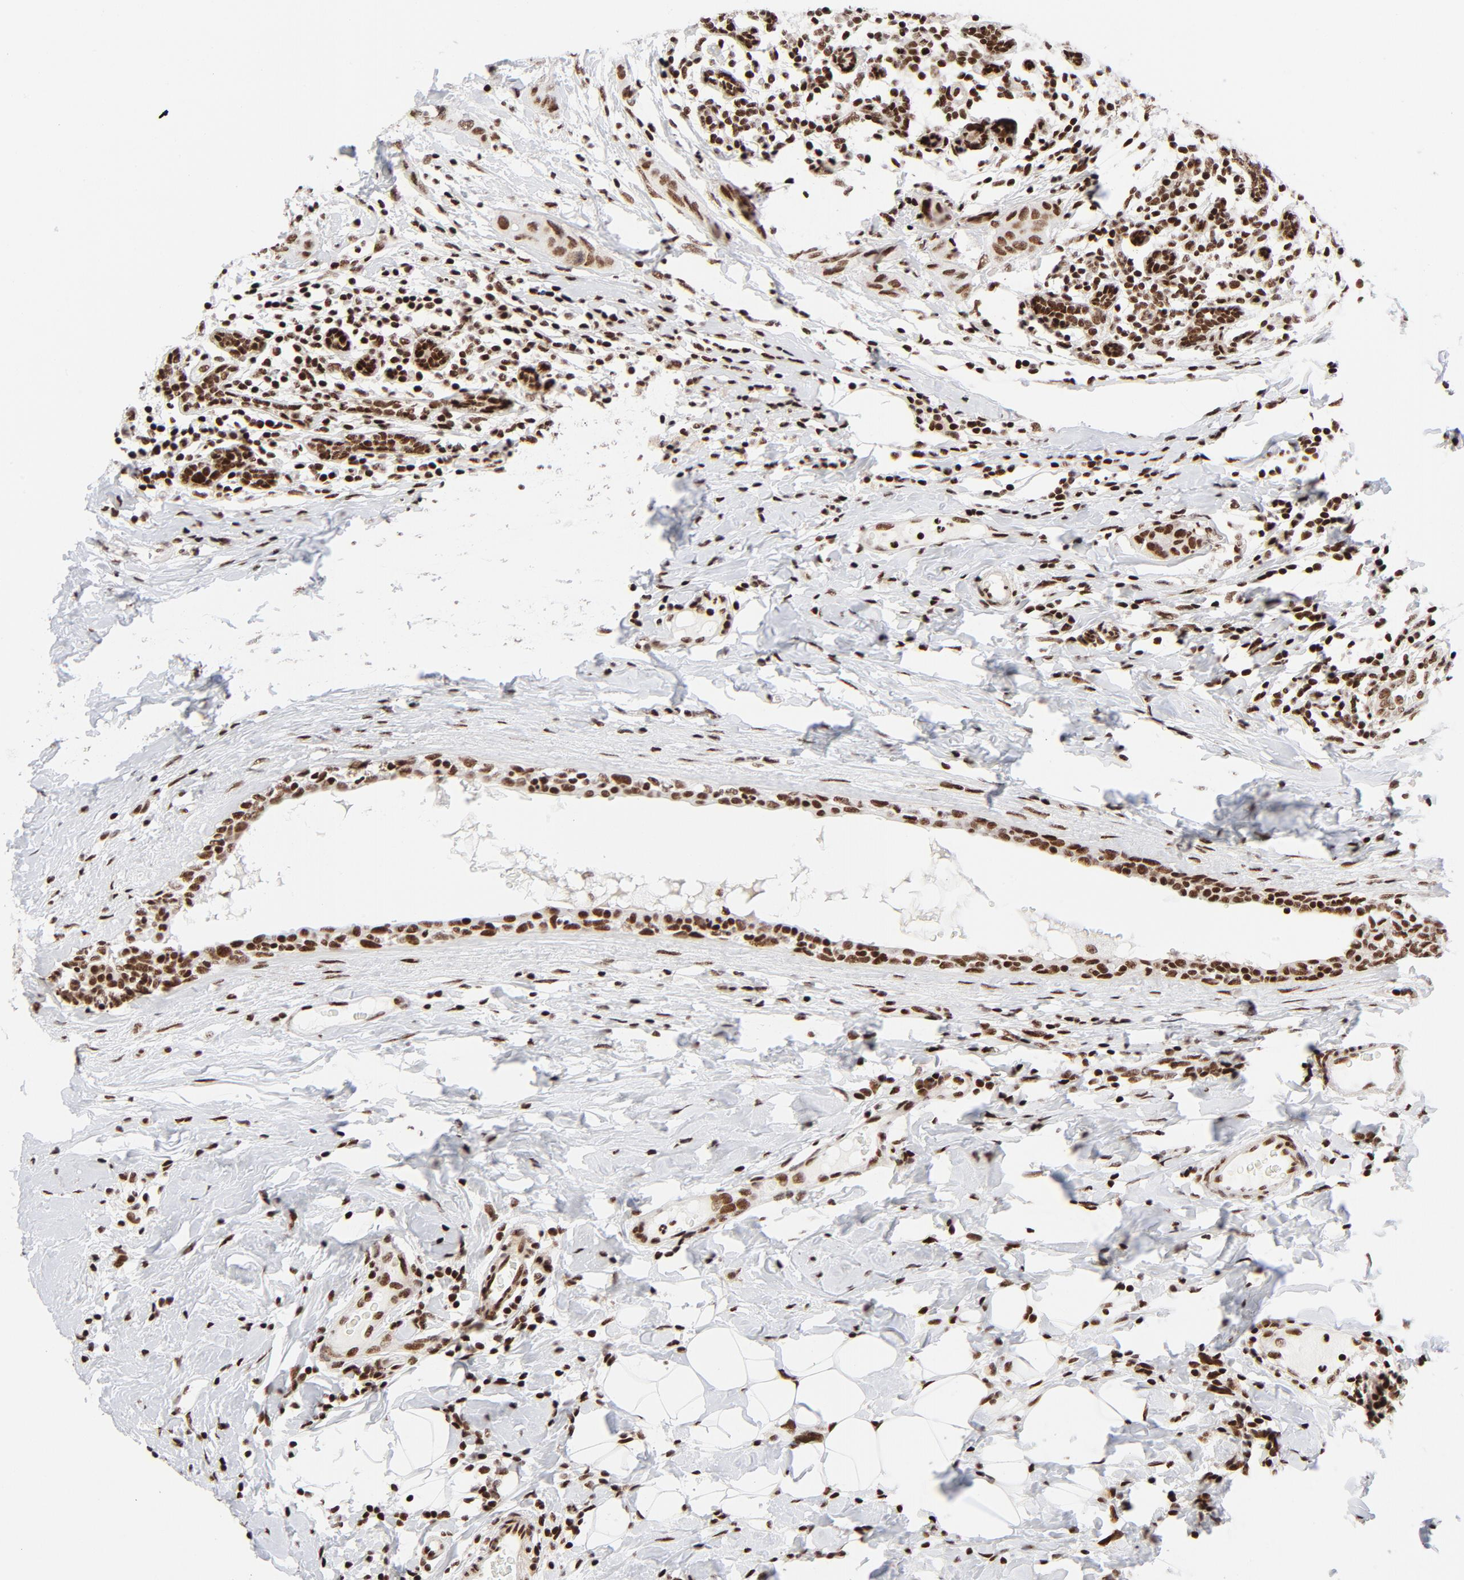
{"staining": {"intensity": "moderate", "quantity": ">75%", "location": "nuclear"}, "tissue": "breast cancer", "cell_type": "Tumor cells", "image_type": "cancer", "snomed": [{"axis": "morphology", "description": "Duct carcinoma"}, {"axis": "topography", "description": "Breast"}], "caption": "Moderate nuclear positivity for a protein is appreciated in about >75% of tumor cells of invasive ductal carcinoma (breast) using immunohistochemistry.", "gene": "NFYB", "patient": {"sex": "female", "age": 40}}